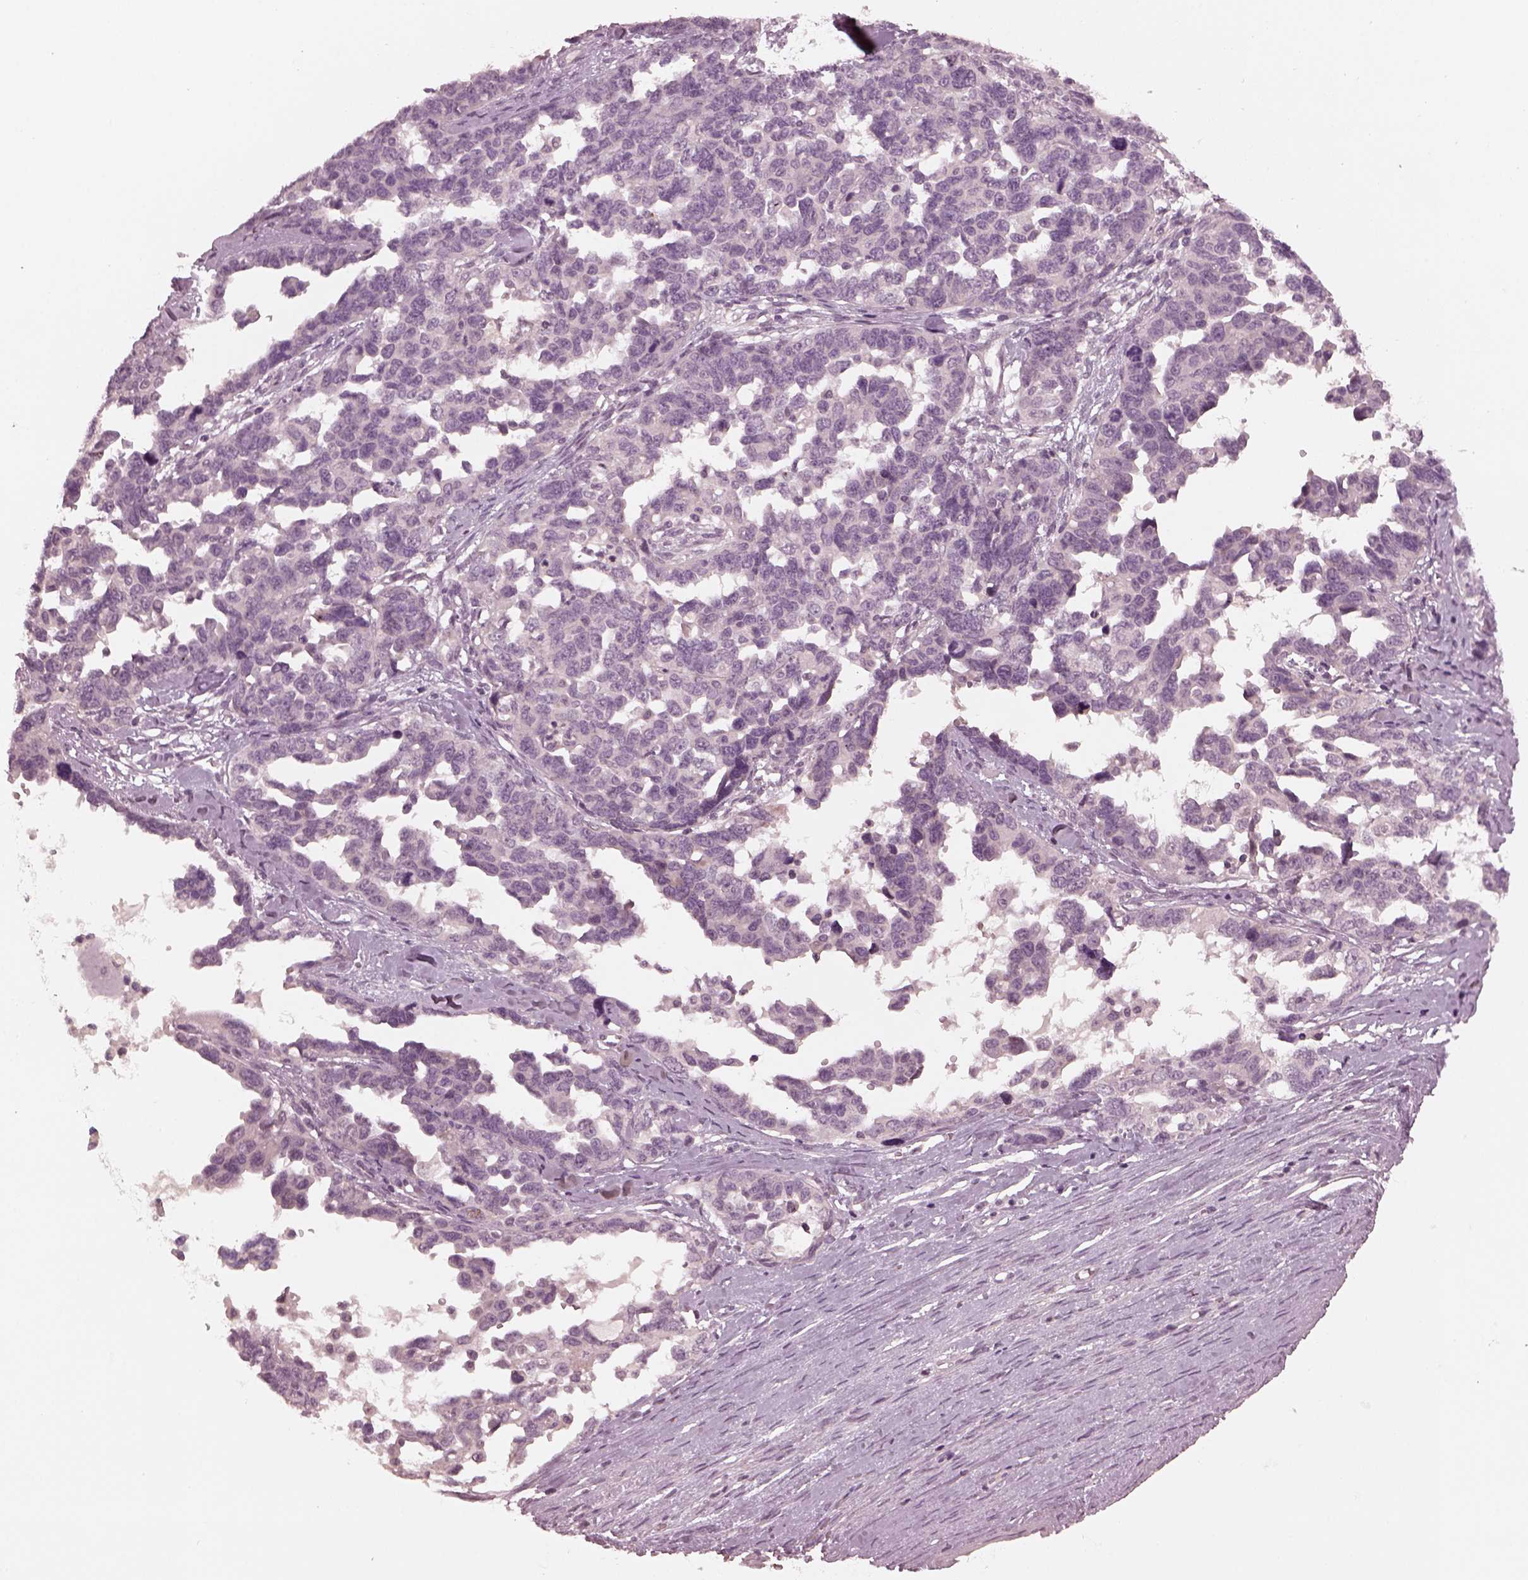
{"staining": {"intensity": "negative", "quantity": "none", "location": "none"}, "tissue": "ovarian cancer", "cell_type": "Tumor cells", "image_type": "cancer", "snomed": [{"axis": "morphology", "description": "Cystadenocarcinoma, serous, NOS"}, {"axis": "topography", "description": "Ovary"}], "caption": "A high-resolution micrograph shows immunohistochemistry staining of ovarian serous cystadenocarcinoma, which displays no significant positivity in tumor cells.", "gene": "RGS7", "patient": {"sex": "female", "age": 69}}